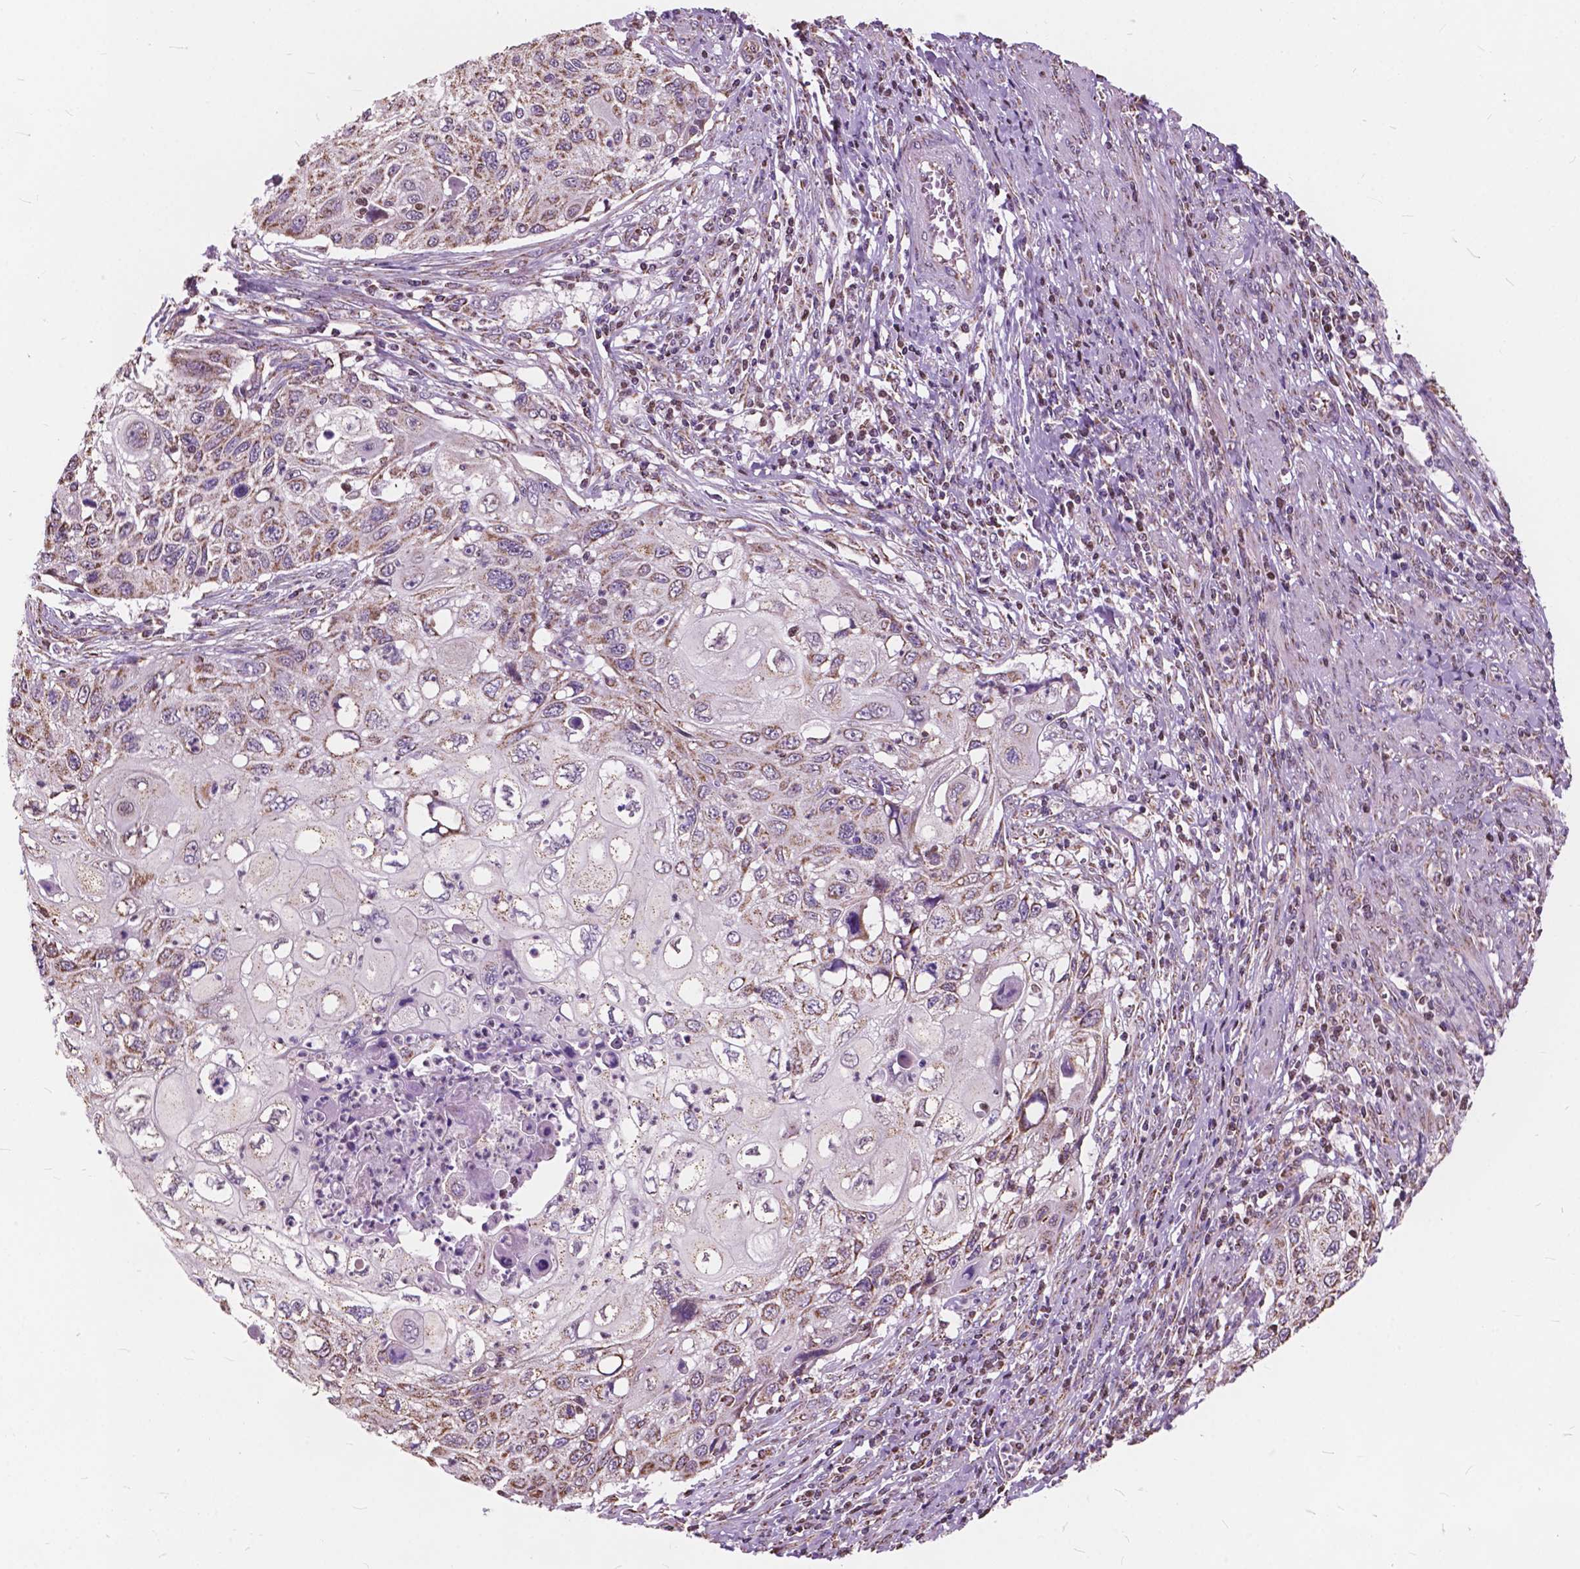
{"staining": {"intensity": "moderate", "quantity": ">75%", "location": "cytoplasmic/membranous"}, "tissue": "cervical cancer", "cell_type": "Tumor cells", "image_type": "cancer", "snomed": [{"axis": "morphology", "description": "Squamous cell carcinoma, NOS"}, {"axis": "topography", "description": "Cervix"}], "caption": "A brown stain highlights moderate cytoplasmic/membranous positivity of a protein in human cervical squamous cell carcinoma tumor cells.", "gene": "SCOC", "patient": {"sex": "female", "age": 70}}